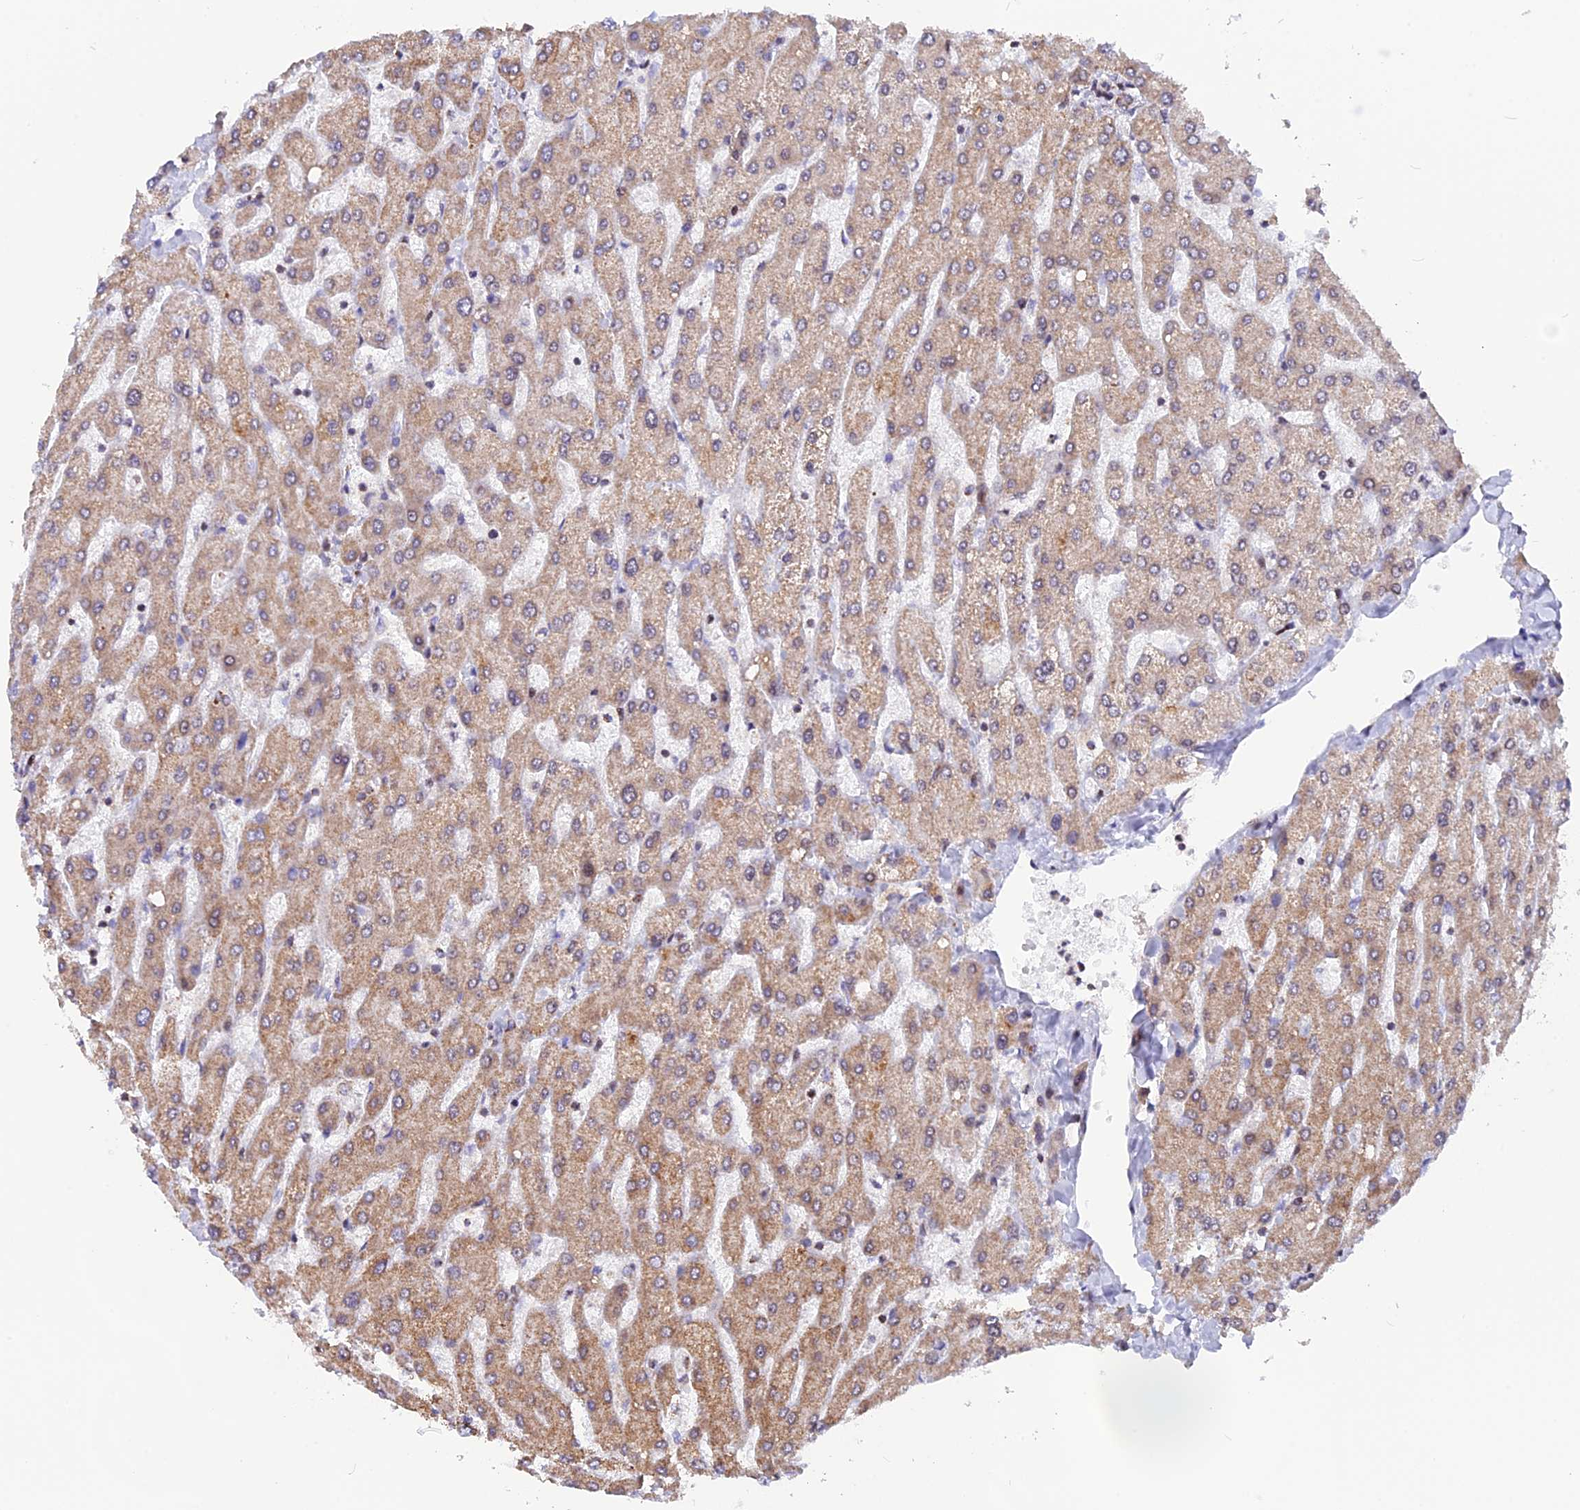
{"staining": {"intensity": "weak", "quantity": ">75%", "location": "cytoplasmic/membranous"}, "tissue": "liver", "cell_type": "Cholangiocytes", "image_type": "normal", "snomed": [{"axis": "morphology", "description": "Normal tissue, NOS"}, {"axis": "topography", "description": "Liver"}], "caption": "Weak cytoplasmic/membranous expression for a protein is present in approximately >75% of cholangiocytes of normal liver using immunohistochemistry.", "gene": "FAM174C", "patient": {"sex": "male", "age": 55}}